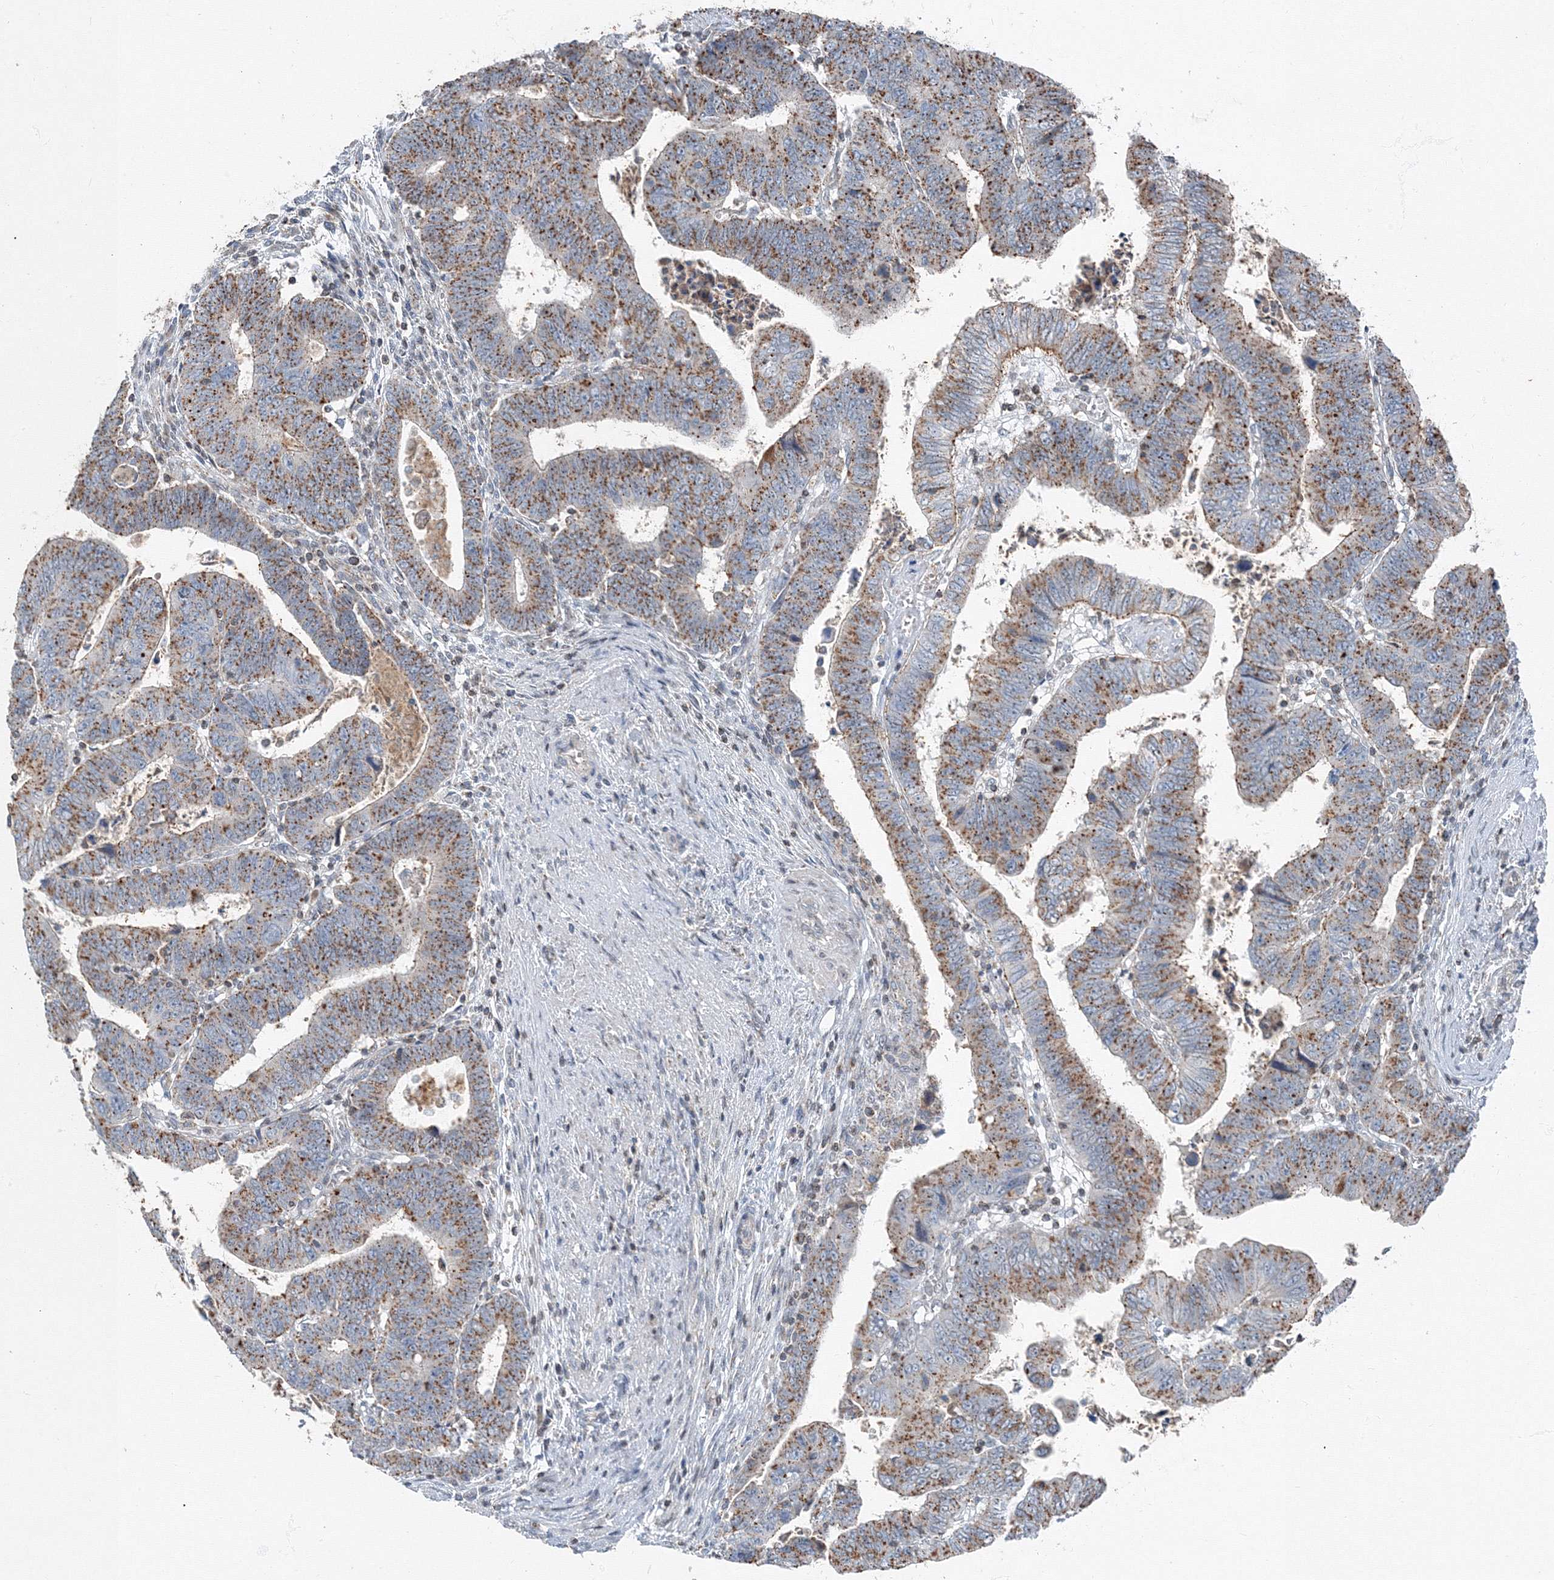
{"staining": {"intensity": "moderate", "quantity": ">75%", "location": "cytoplasmic/membranous"}, "tissue": "colorectal cancer", "cell_type": "Tumor cells", "image_type": "cancer", "snomed": [{"axis": "morphology", "description": "Normal tissue, NOS"}, {"axis": "morphology", "description": "Adenocarcinoma, NOS"}, {"axis": "topography", "description": "Rectum"}], "caption": "Colorectal adenocarcinoma was stained to show a protein in brown. There is medium levels of moderate cytoplasmic/membranous positivity in approximately >75% of tumor cells. (DAB (3,3'-diaminobenzidine) = brown stain, brightfield microscopy at high magnification).", "gene": "AASDH", "patient": {"sex": "female", "age": 65}}